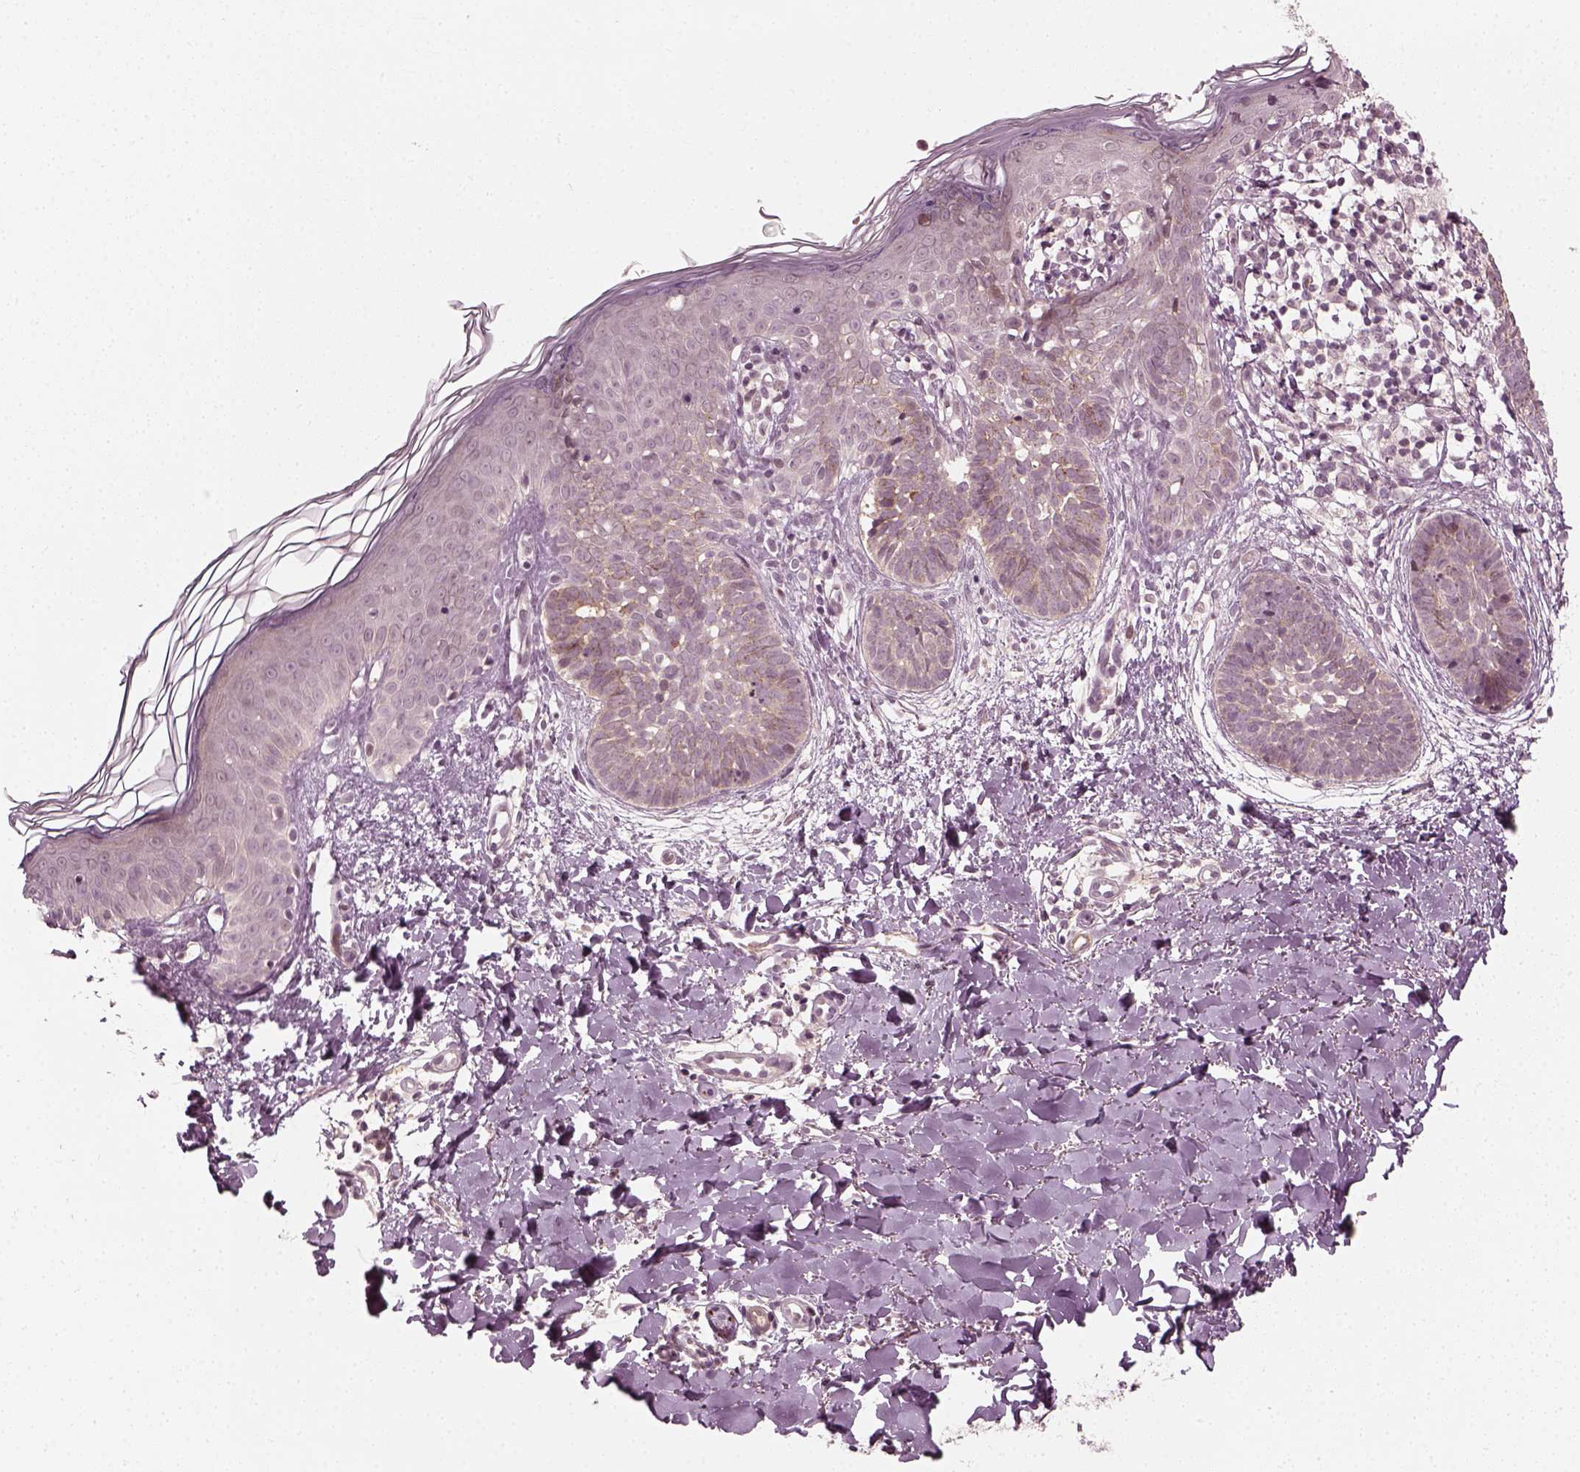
{"staining": {"intensity": "negative", "quantity": "none", "location": "none"}, "tissue": "skin cancer", "cell_type": "Tumor cells", "image_type": "cancer", "snomed": [{"axis": "morphology", "description": "Basal cell carcinoma"}, {"axis": "topography", "description": "Skin"}], "caption": "The immunohistochemistry histopathology image has no significant expression in tumor cells of skin cancer (basal cell carcinoma) tissue. (Stains: DAB (3,3'-diaminobenzidine) immunohistochemistry with hematoxylin counter stain, Microscopy: brightfield microscopy at high magnification).", "gene": "MLIP", "patient": {"sex": "female", "age": 51}}